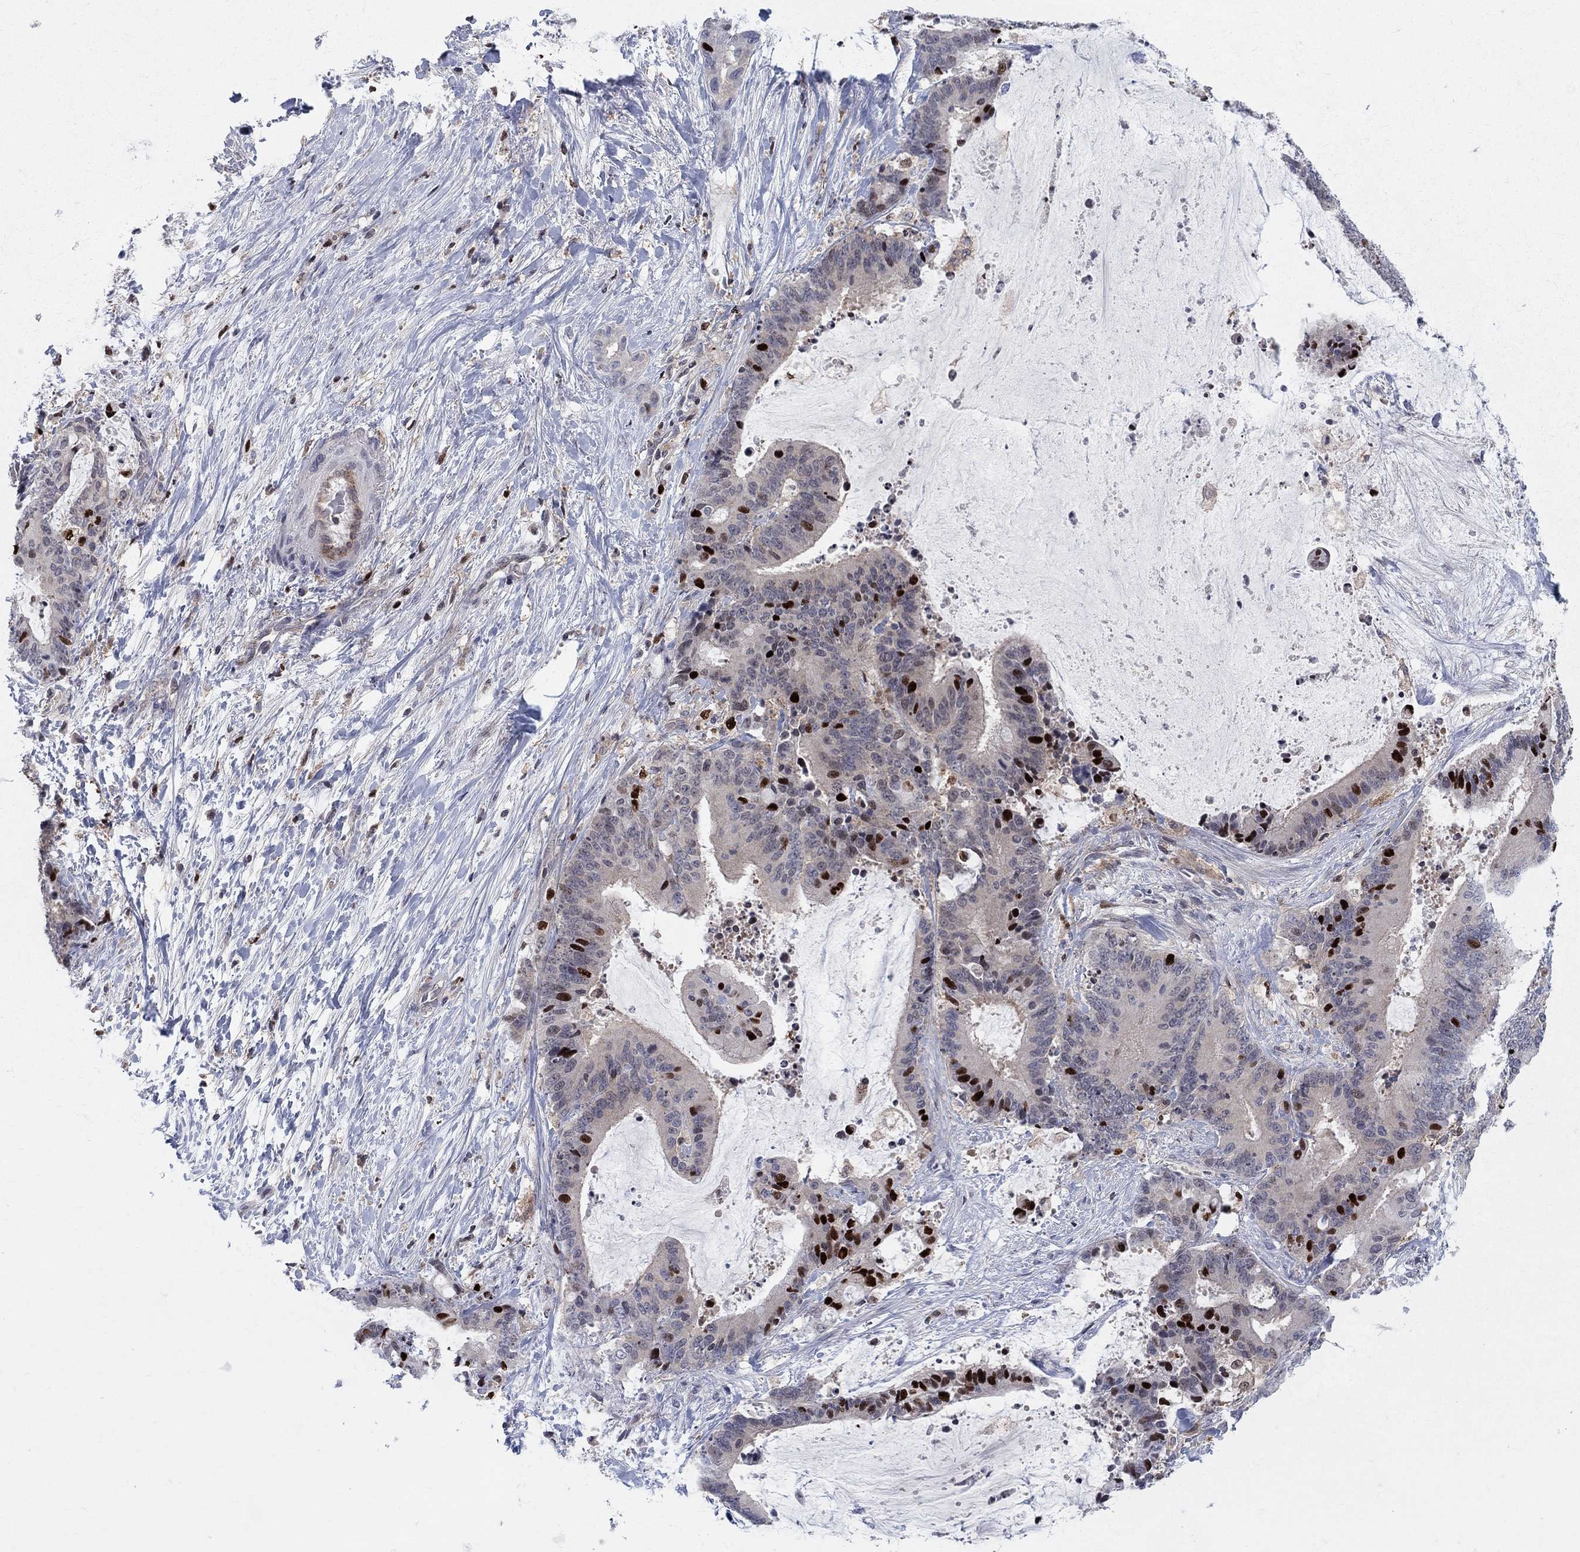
{"staining": {"intensity": "strong", "quantity": "<25%", "location": "nuclear"}, "tissue": "liver cancer", "cell_type": "Tumor cells", "image_type": "cancer", "snomed": [{"axis": "morphology", "description": "Cholangiocarcinoma"}, {"axis": "topography", "description": "Liver"}], "caption": "This is an image of IHC staining of liver cancer (cholangiocarcinoma), which shows strong positivity in the nuclear of tumor cells.", "gene": "ZNHIT3", "patient": {"sex": "female", "age": 73}}